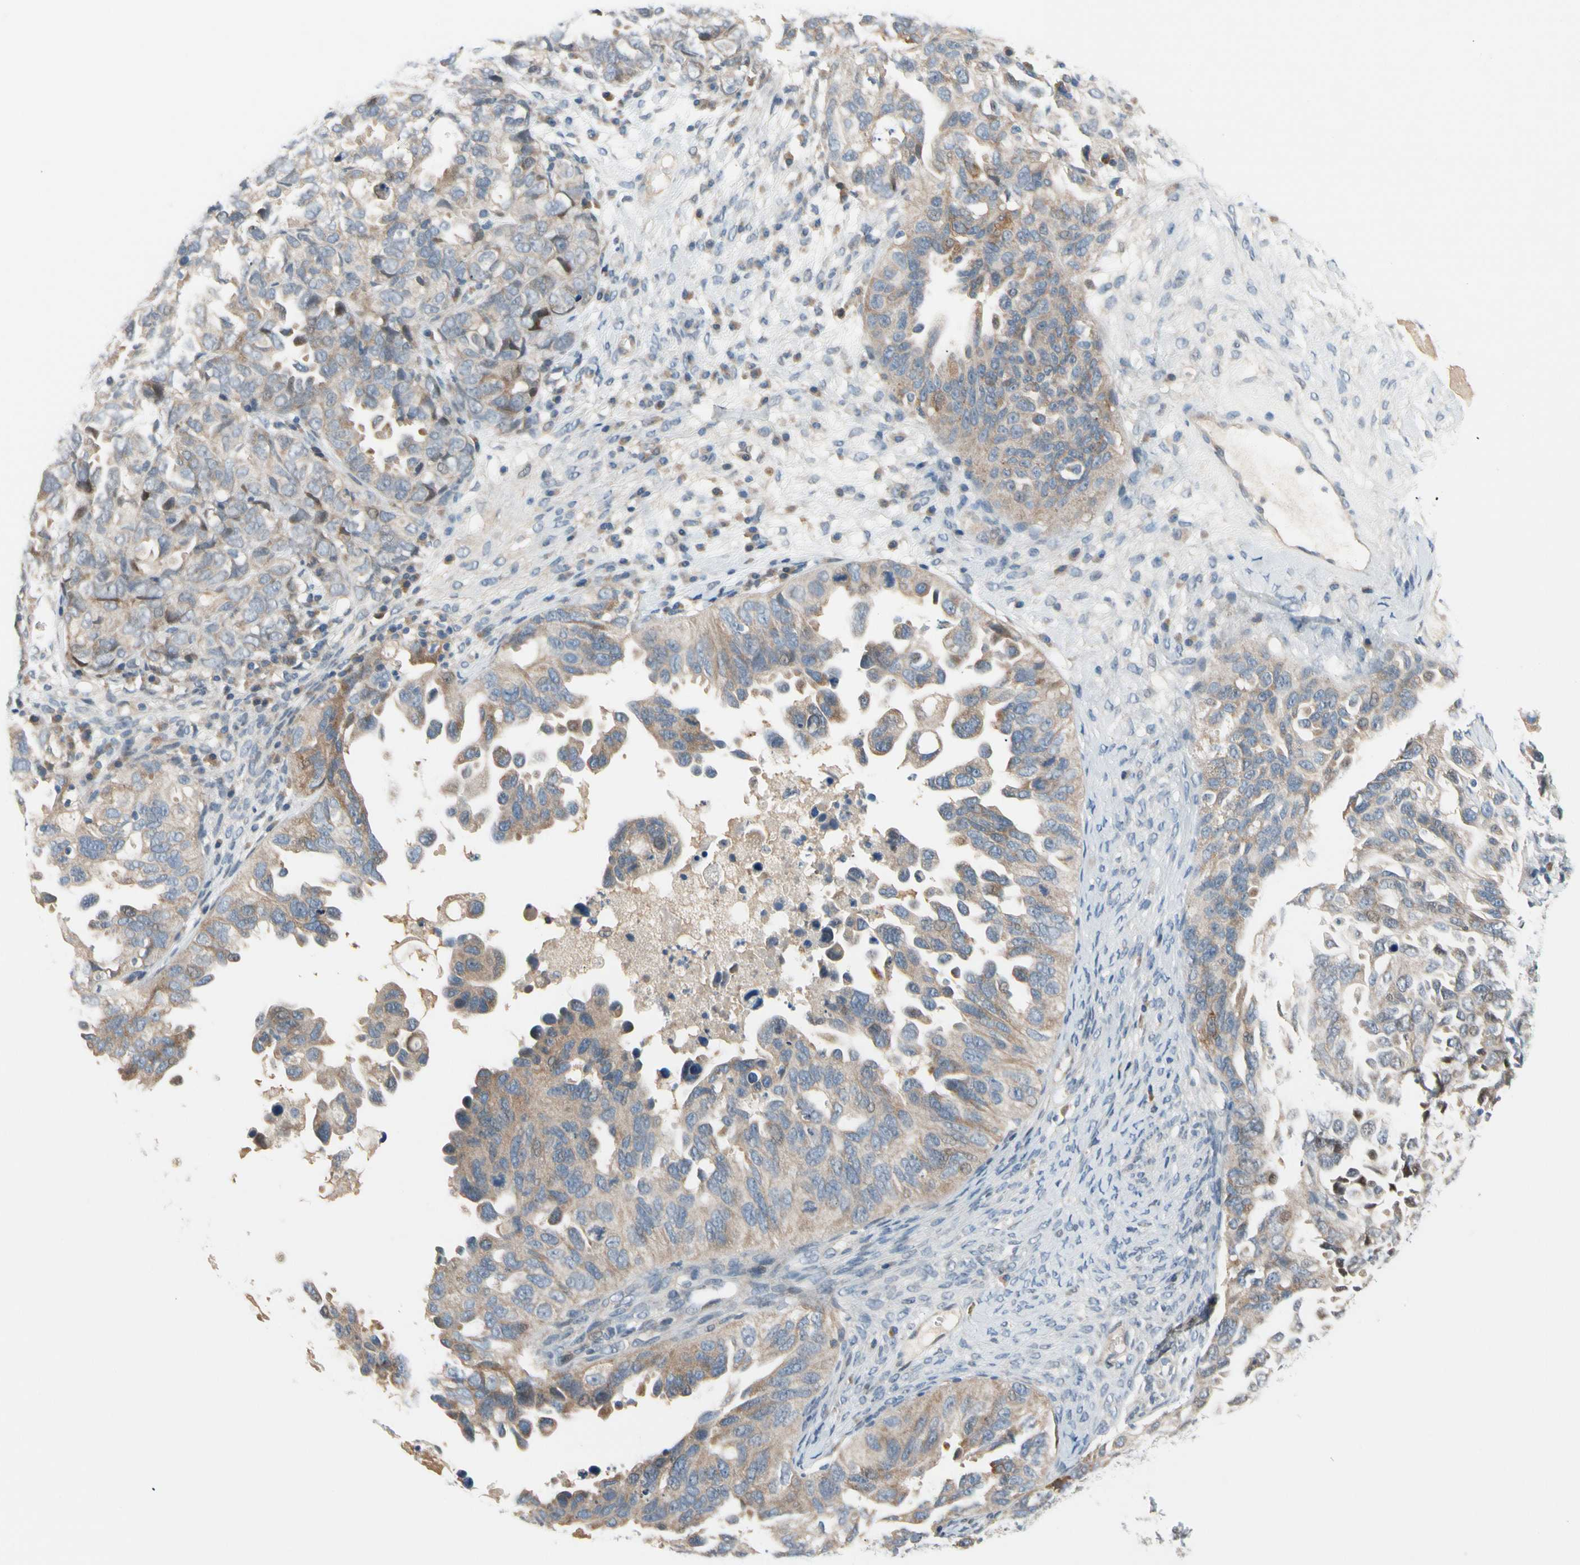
{"staining": {"intensity": "moderate", "quantity": "25%-75%", "location": "cytoplasmic/membranous"}, "tissue": "ovarian cancer", "cell_type": "Tumor cells", "image_type": "cancer", "snomed": [{"axis": "morphology", "description": "Cystadenocarcinoma, serous, NOS"}, {"axis": "topography", "description": "Ovary"}], "caption": "The histopathology image exhibits a brown stain indicating the presence of a protein in the cytoplasmic/membranous of tumor cells in ovarian cancer.", "gene": "CFAP36", "patient": {"sex": "female", "age": 82}}